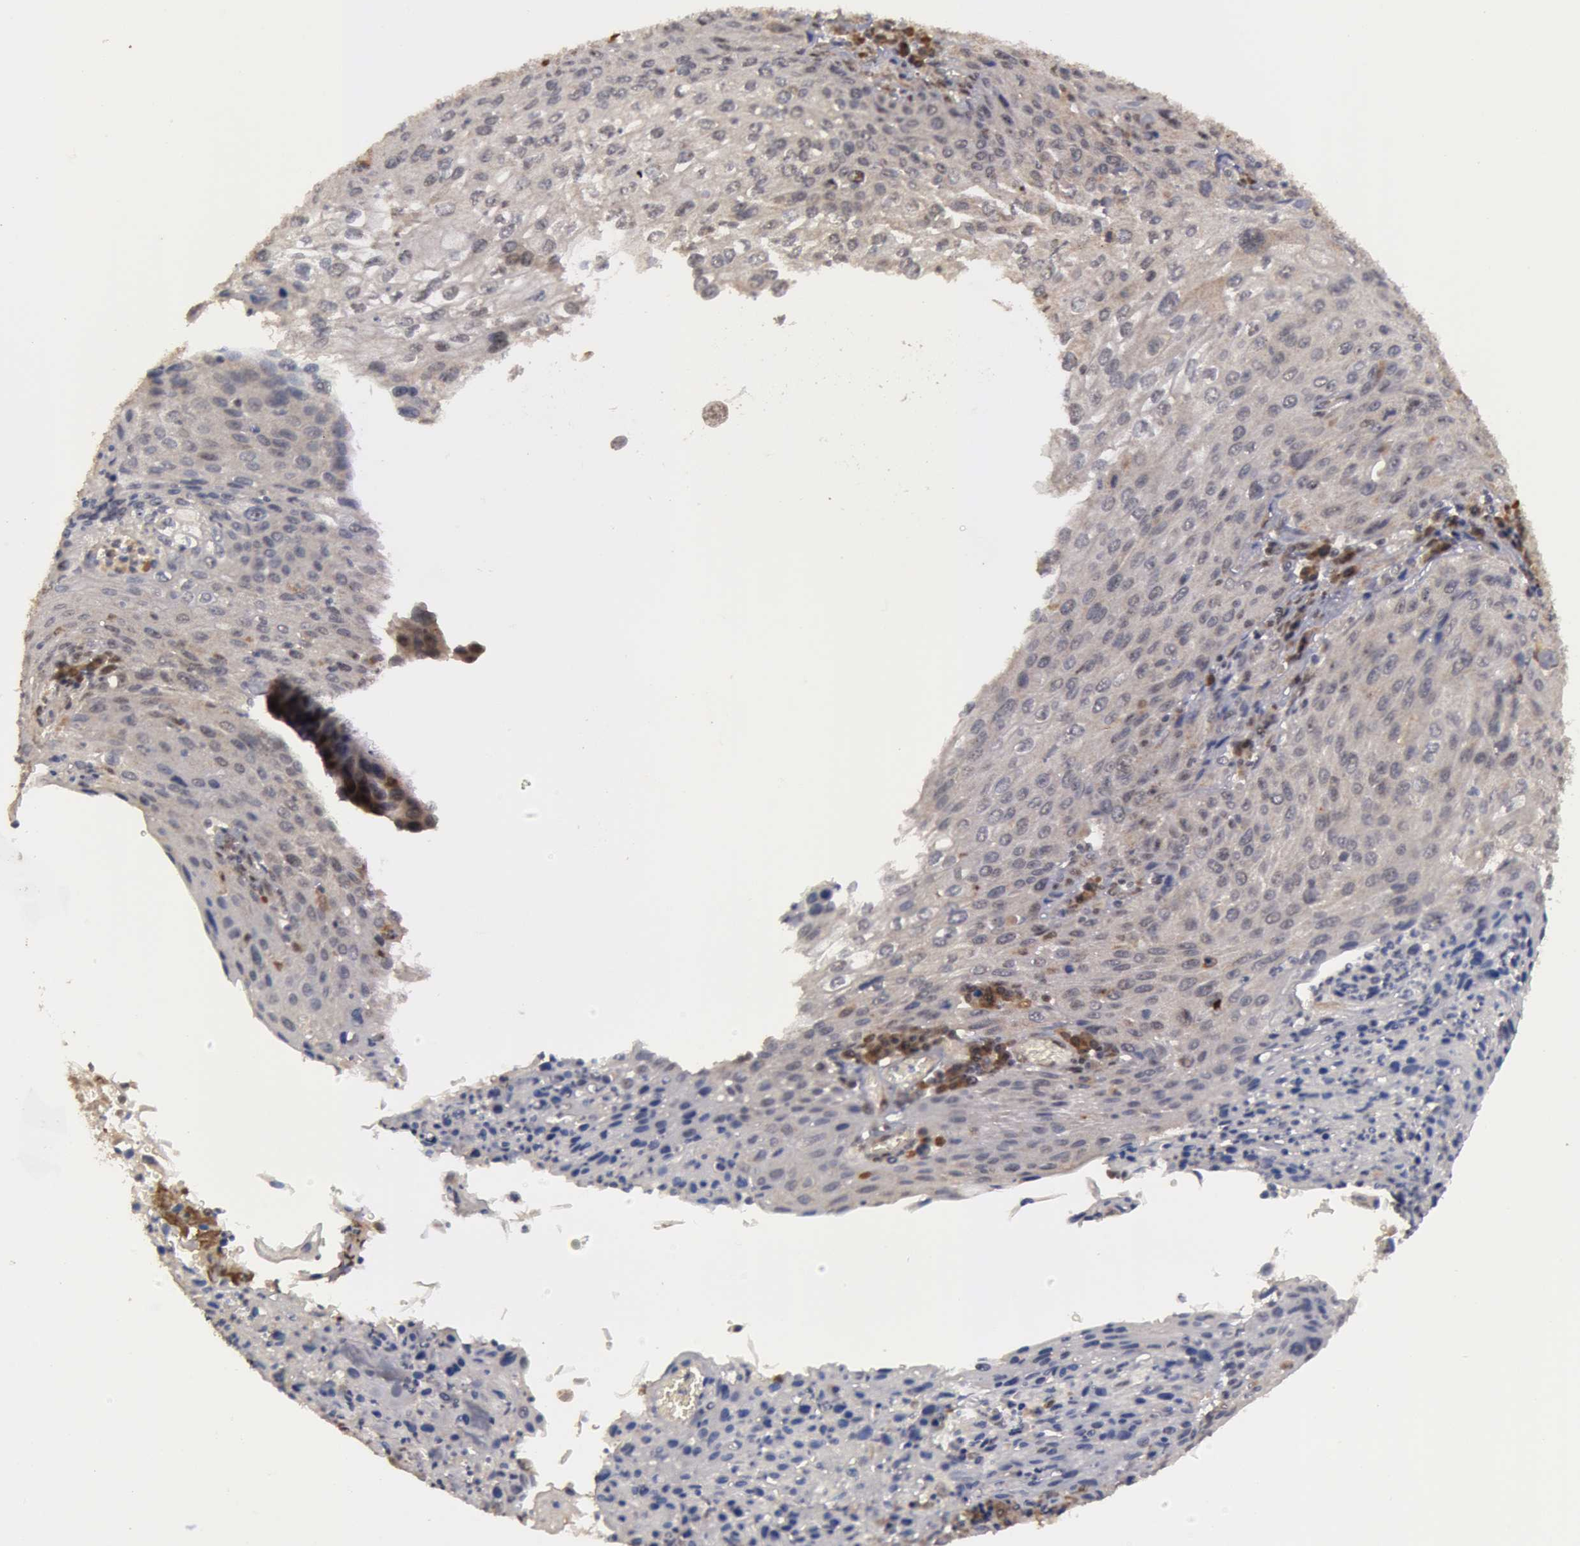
{"staining": {"intensity": "weak", "quantity": "25%-75%", "location": "cytoplasmic/membranous"}, "tissue": "cervical cancer", "cell_type": "Tumor cells", "image_type": "cancer", "snomed": [{"axis": "morphology", "description": "Squamous cell carcinoma, NOS"}, {"axis": "topography", "description": "Cervix"}], "caption": "Cervical cancer (squamous cell carcinoma) stained with a brown dye shows weak cytoplasmic/membranous positive staining in about 25%-75% of tumor cells.", "gene": "GLIS1", "patient": {"sex": "female", "age": 32}}